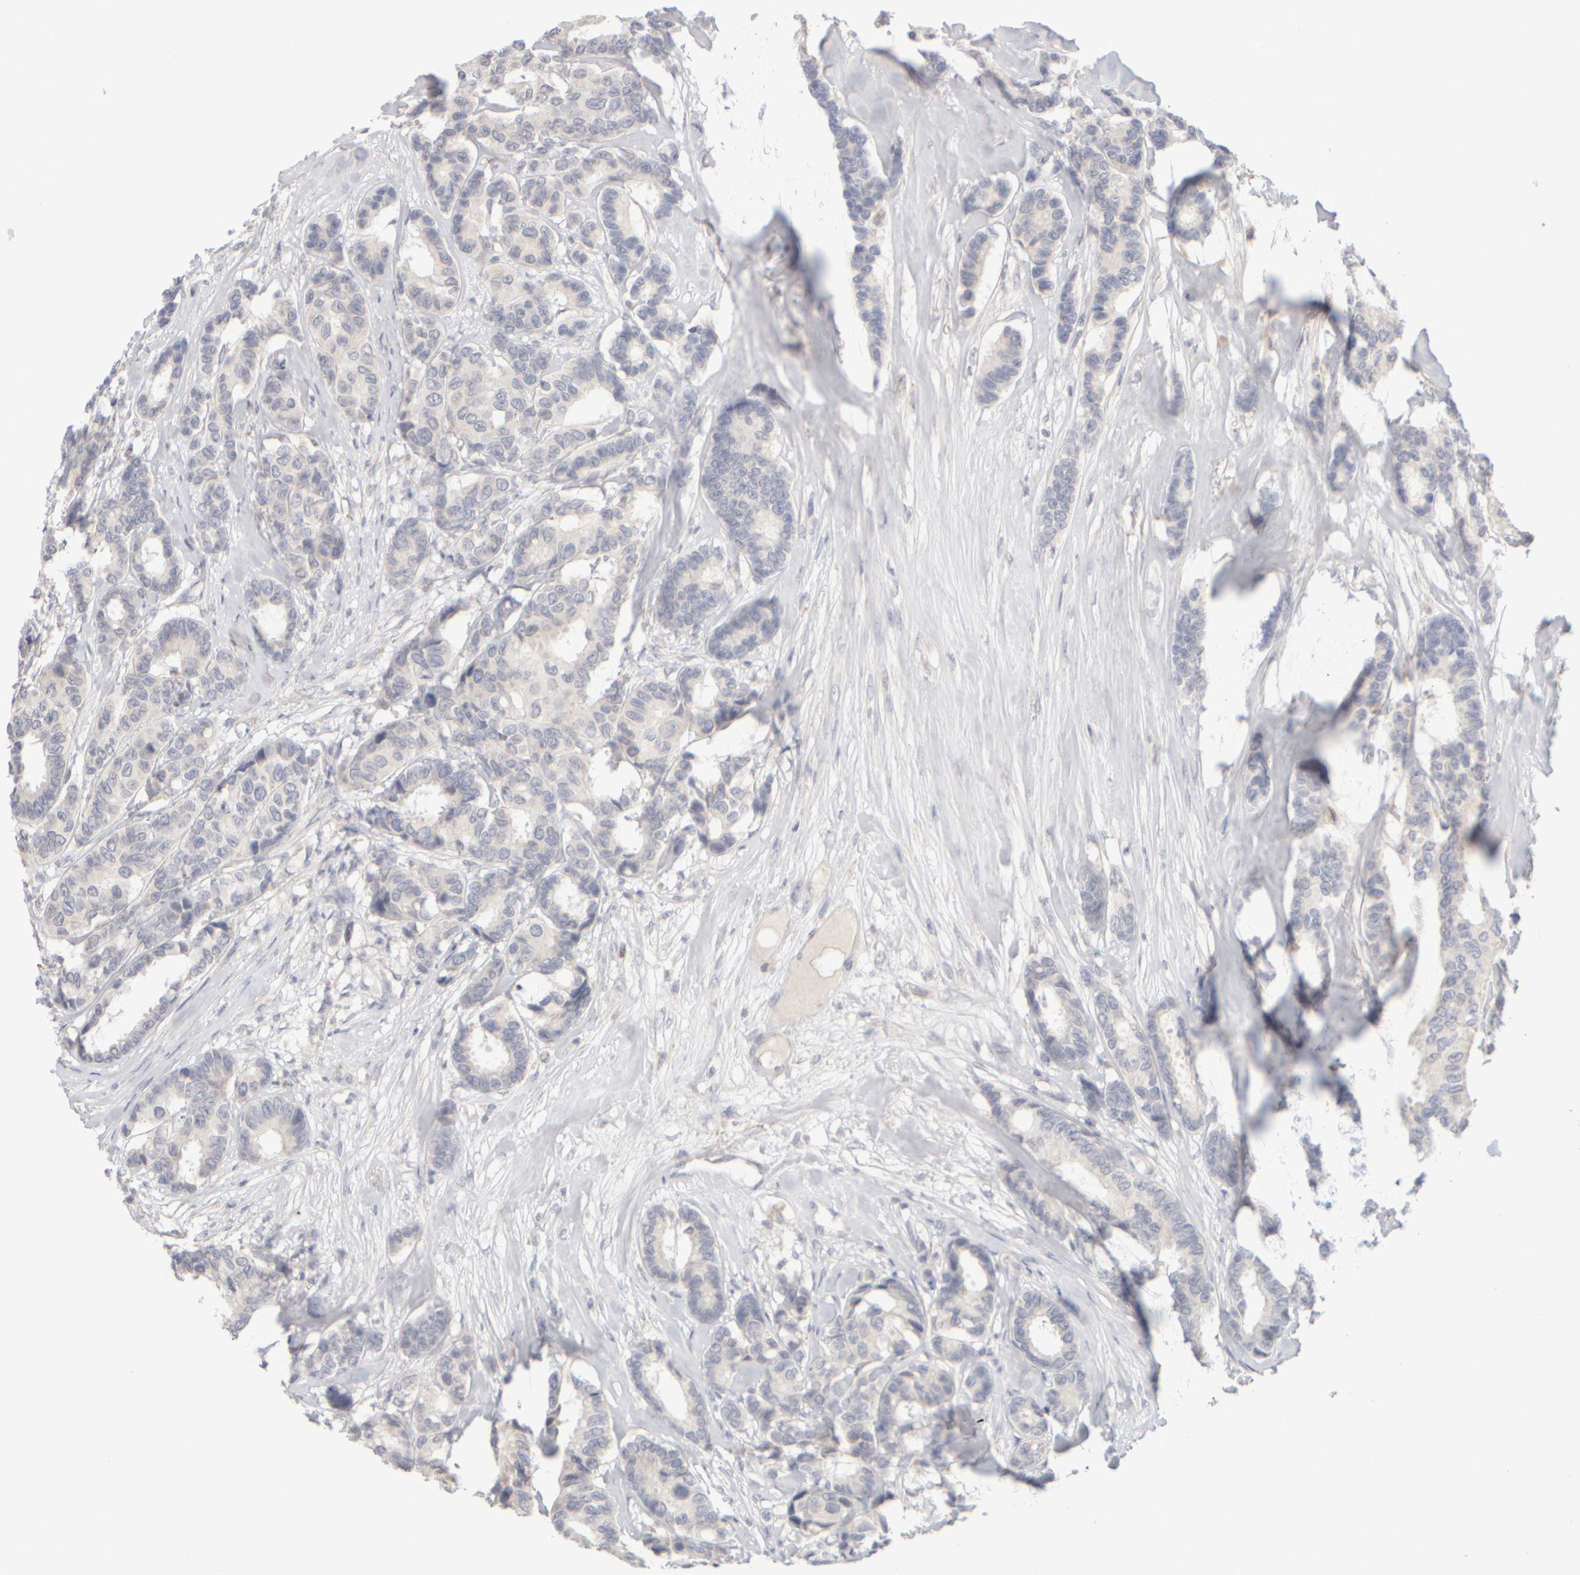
{"staining": {"intensity": "negative", "quantity": "none", "location": "none"}, "tissue": "breast cancer", "cell_type": "Tumor cells", "image_type": "cancer", "snomed": [{"axis": "morphology", "description": "Duct carcinoma"}, {"axis": "topography", "description": "Breast"}], "caption": "Breast cancer was stained to show a protein in brown. There is no significant expression in tumor cells.", "gene": "ZNF112", "patient": {"sex": "female", "age": 87}}